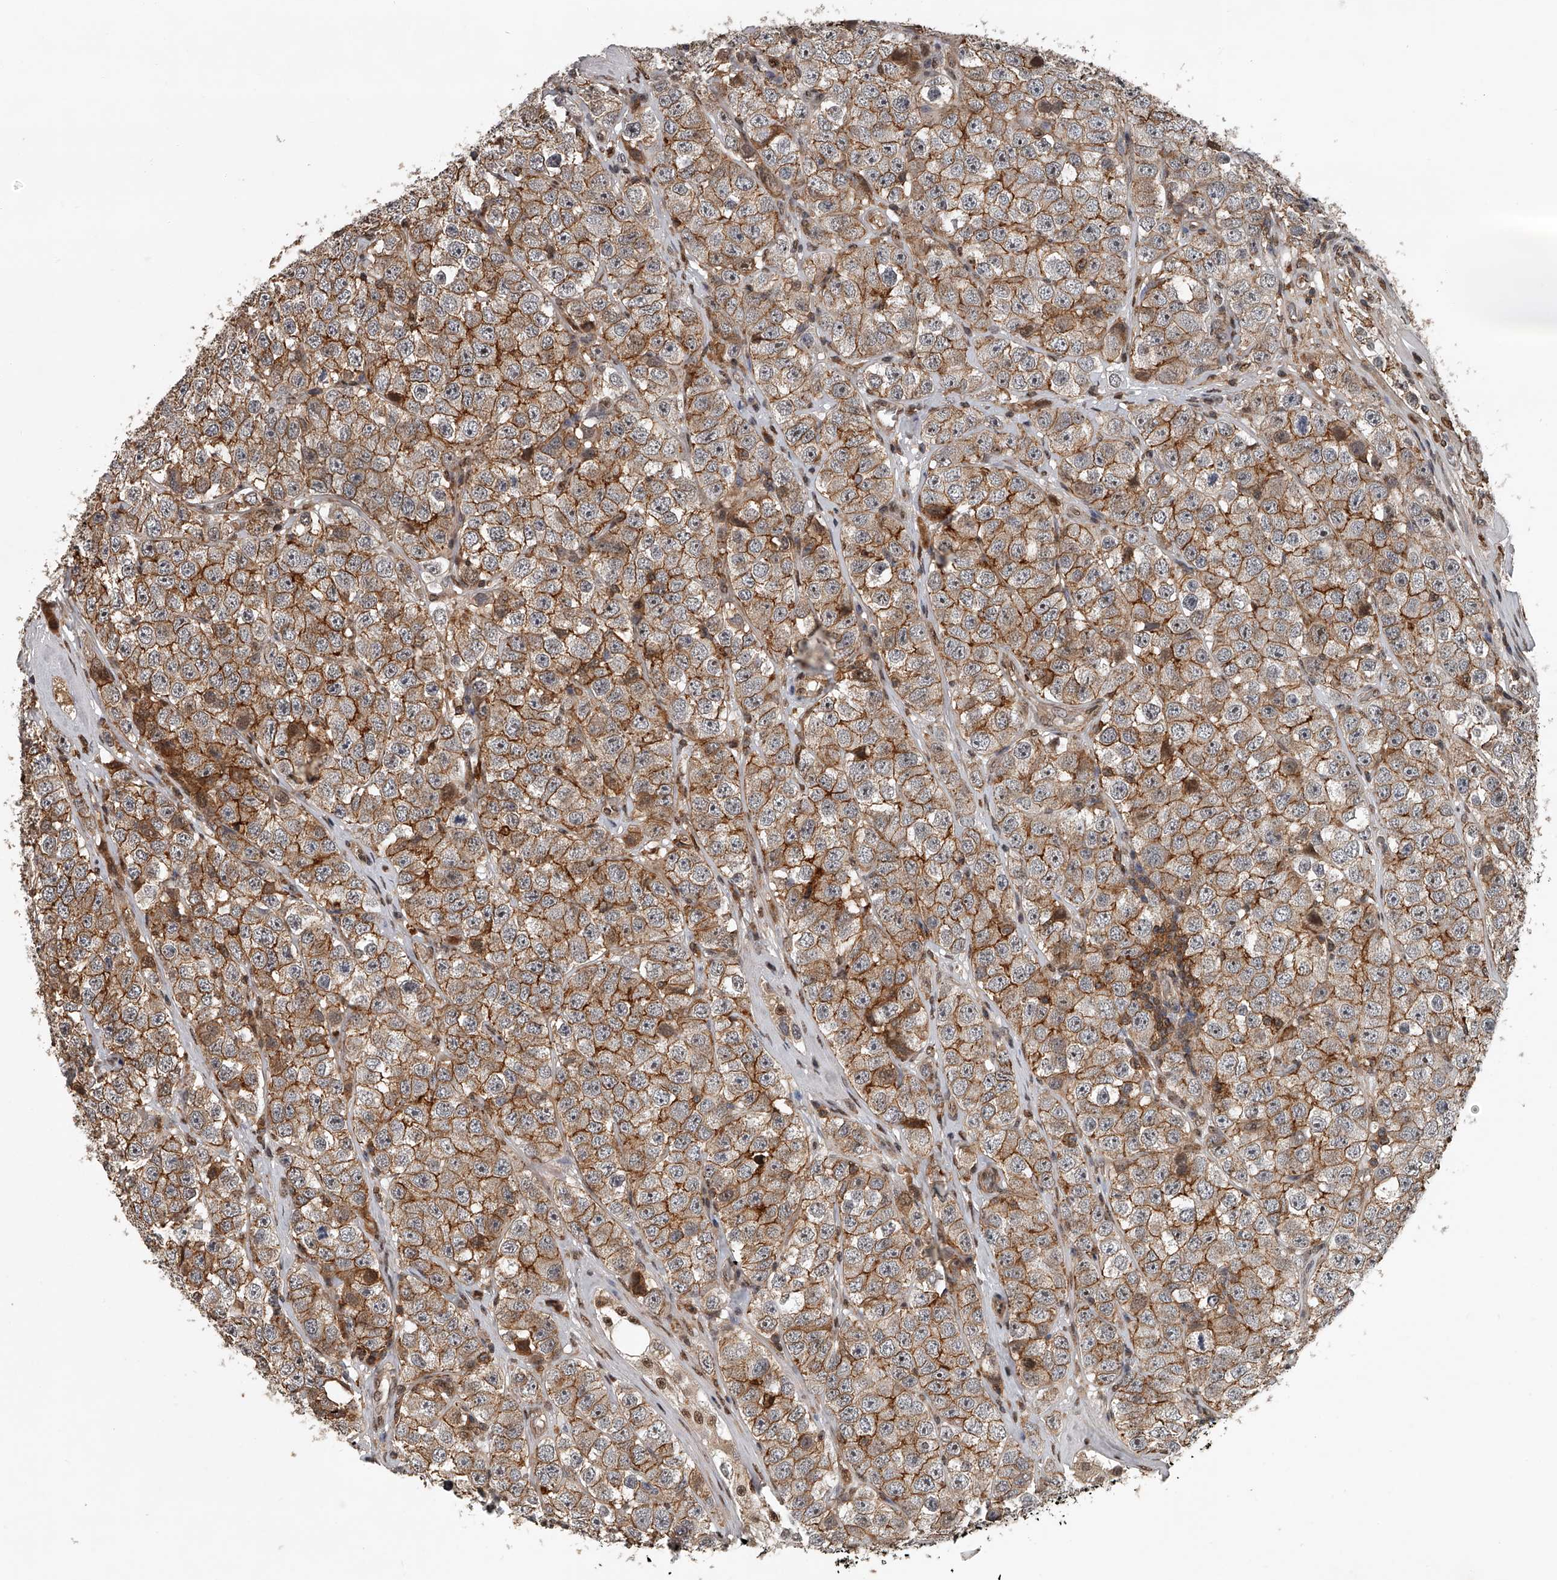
{"staining": {"intensity": "moderate", "quantity": ">75%", "location": "cytoplasmic/membranous"}, "tissue": "testis cancer", "cell_type": "Tumor cells", "image_type": "cancer", "snomed": [{"axis": "morphology", "description": "Seminoma, NOS"}, {"axis": "topography", "description": "Testis"}], "caption": "High-power microscopy captured an immunohistochemistry (IHC) micrograph of testis cancer (seminoma), revealing moderate cytoplasmic/membranous positivity in approximately >75% of tumor cells. Nuclei are stained in blue.", "gene": "PLEKHG1", "patient": {"sex": "male", "age": 28}}